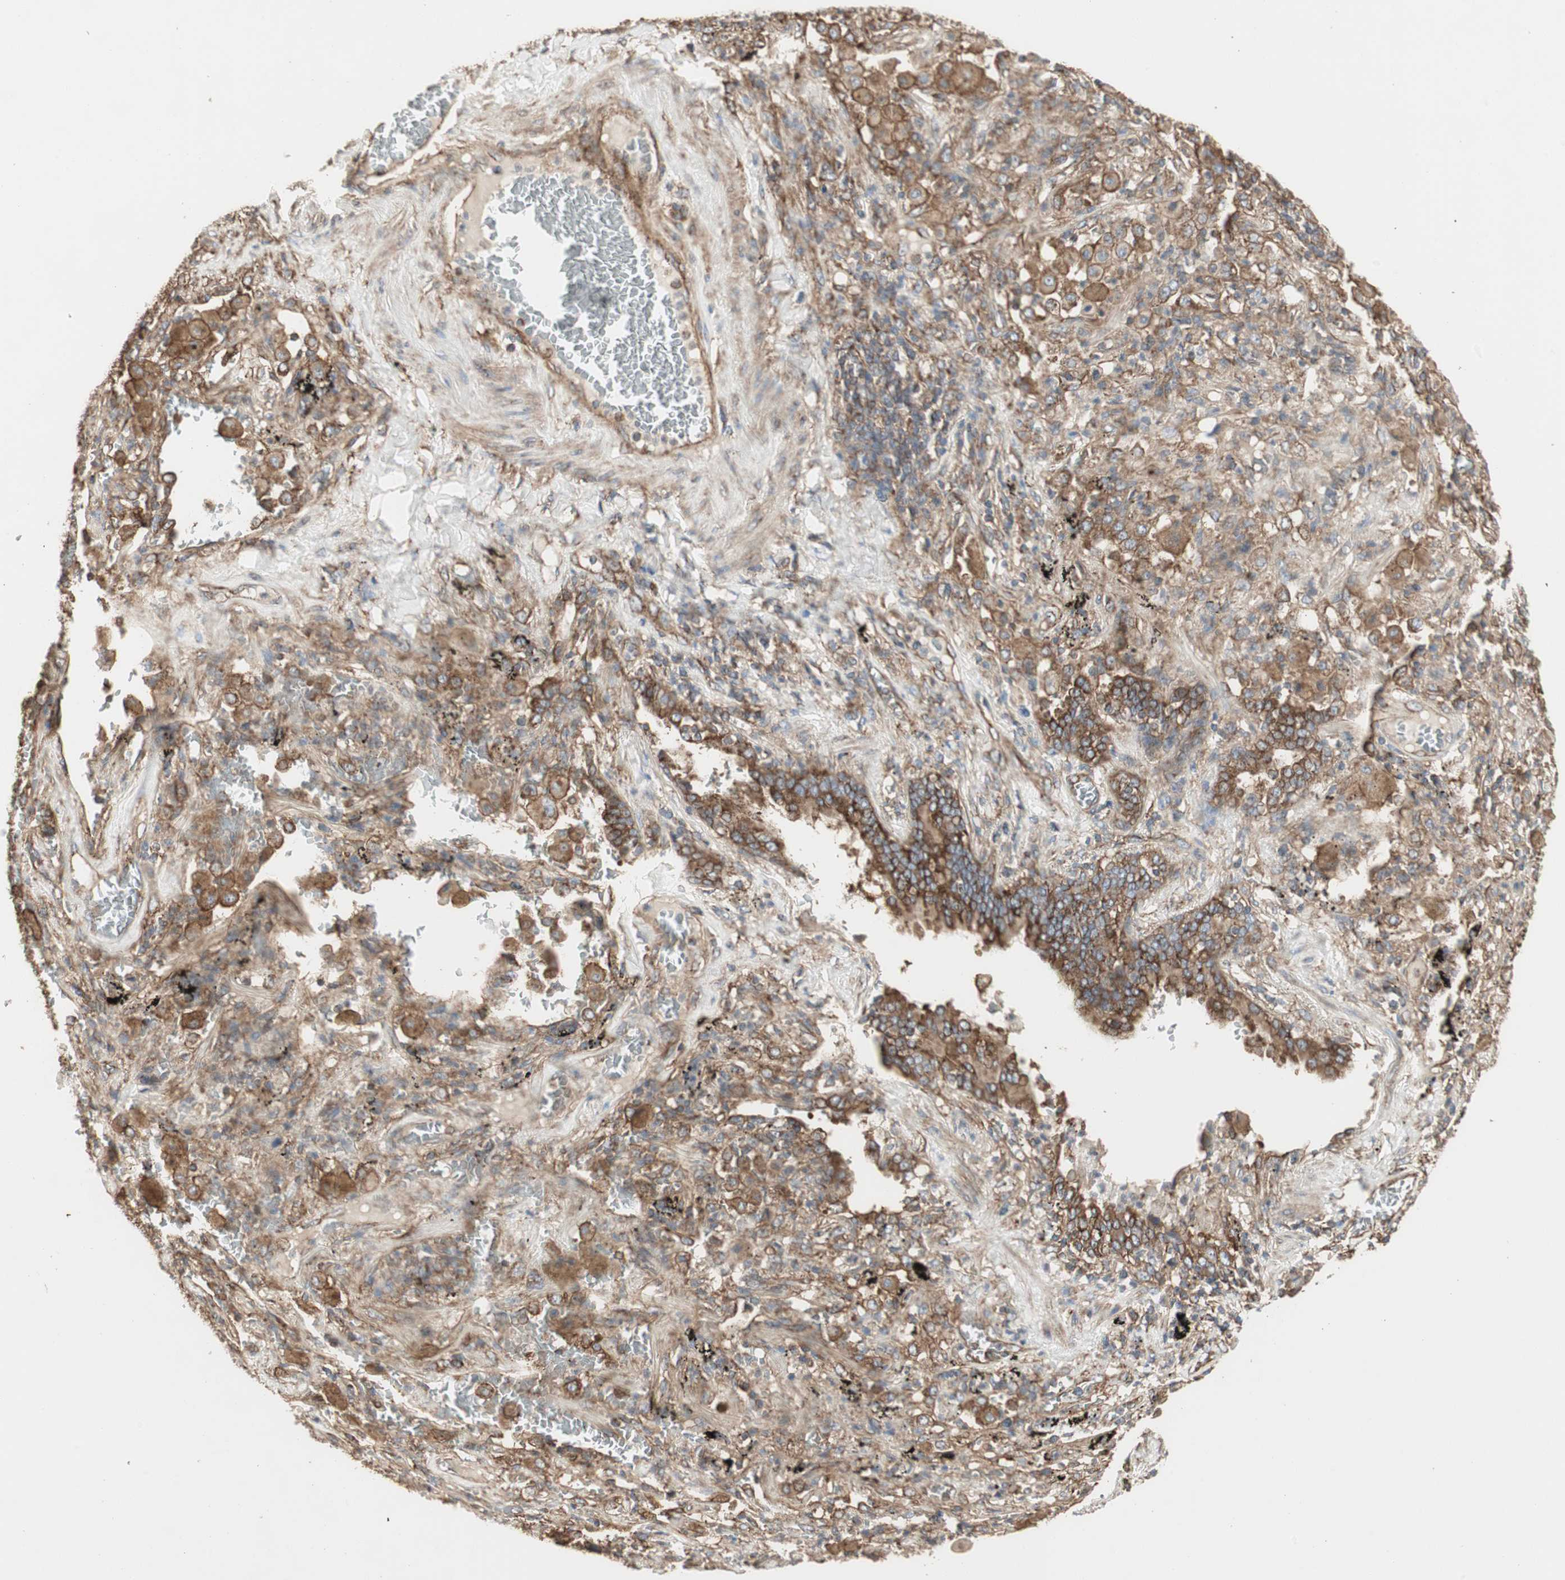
{"staining": {"intensity": "moderate", "quantity": ">75%", "location": "cytoplasmic/membranous"}, "tissue": "lung cancer", "cell_type": "Tumor cells", "image_type": "cancer", "snomed": [{"axis": "morphology", "description": "Squamous cell carcinoma, NOS"}, {"axis": "topography", "description": "Lung"}], "caption": "Immunohistochemical staining of human lung squamous cell carcinoma reveals medium levels of moderate cytoplasmic/membranous protein staining in about >75% of tumor cells.", "gene": "H6PD", "patient": {"sex": "male", "age": 57}}